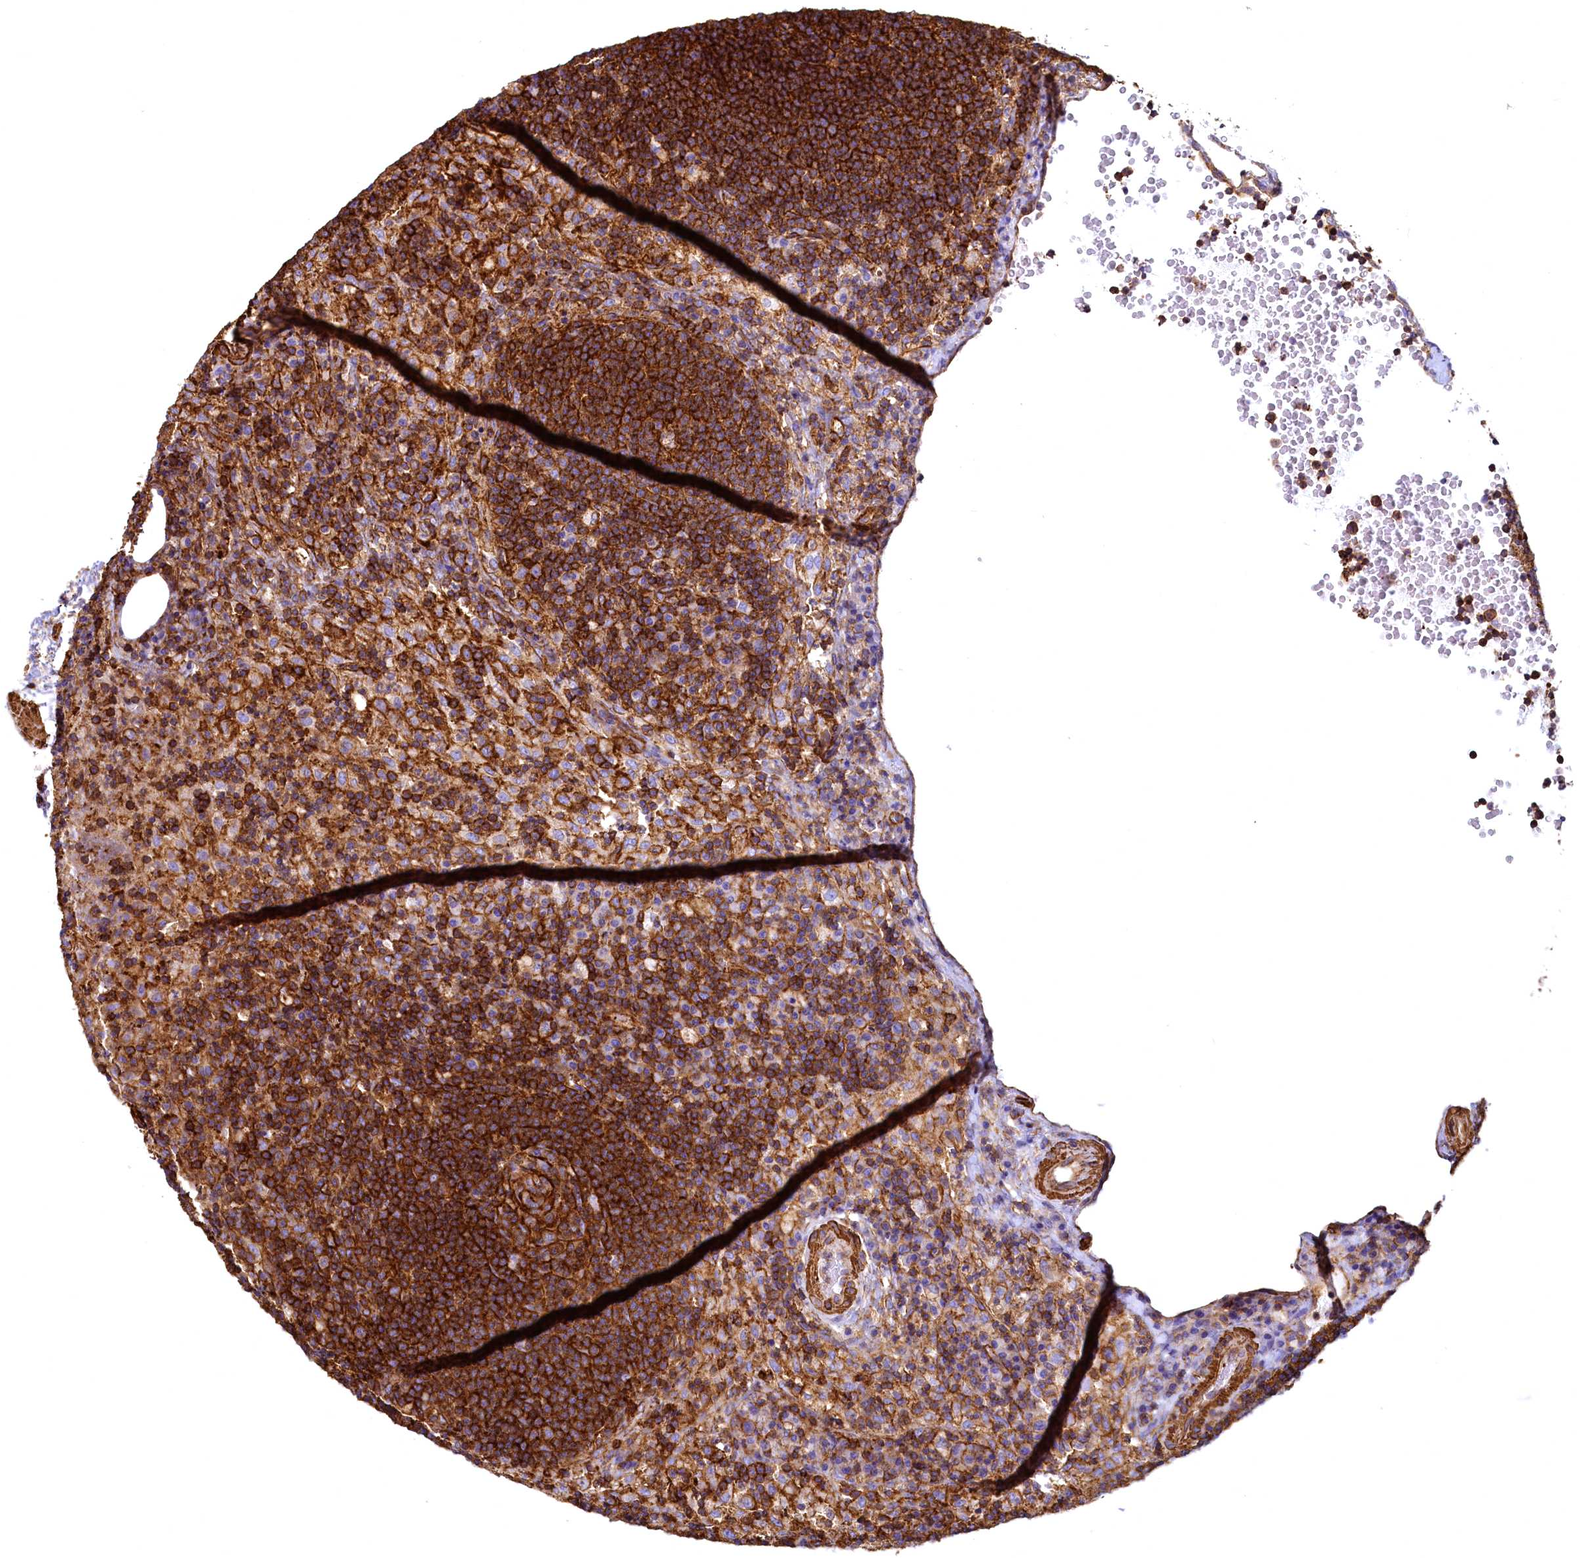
{"staining": {"intensity": "strong", "quantity": ">75%", "location": "cytoplasmic/membranous"}, "tissue": "lymph node", "cell_type": "Germinal center cells", "image_type": "normal", "snomed": [{"axis": "morphology", "description": "Normal tissue, NOS"}, {"axis": "topography", "description": "Lymph node"}], "caption": "DAB (3,3'-diaminobenzidine) immunohistochemical staining of normal human lymph node exhibits strong cytoplasmic/membranous protein positivity in approximately >75% of germinal center cells.", "gene": "THBS1", "patient": {"sex": "female", "age": 70}}